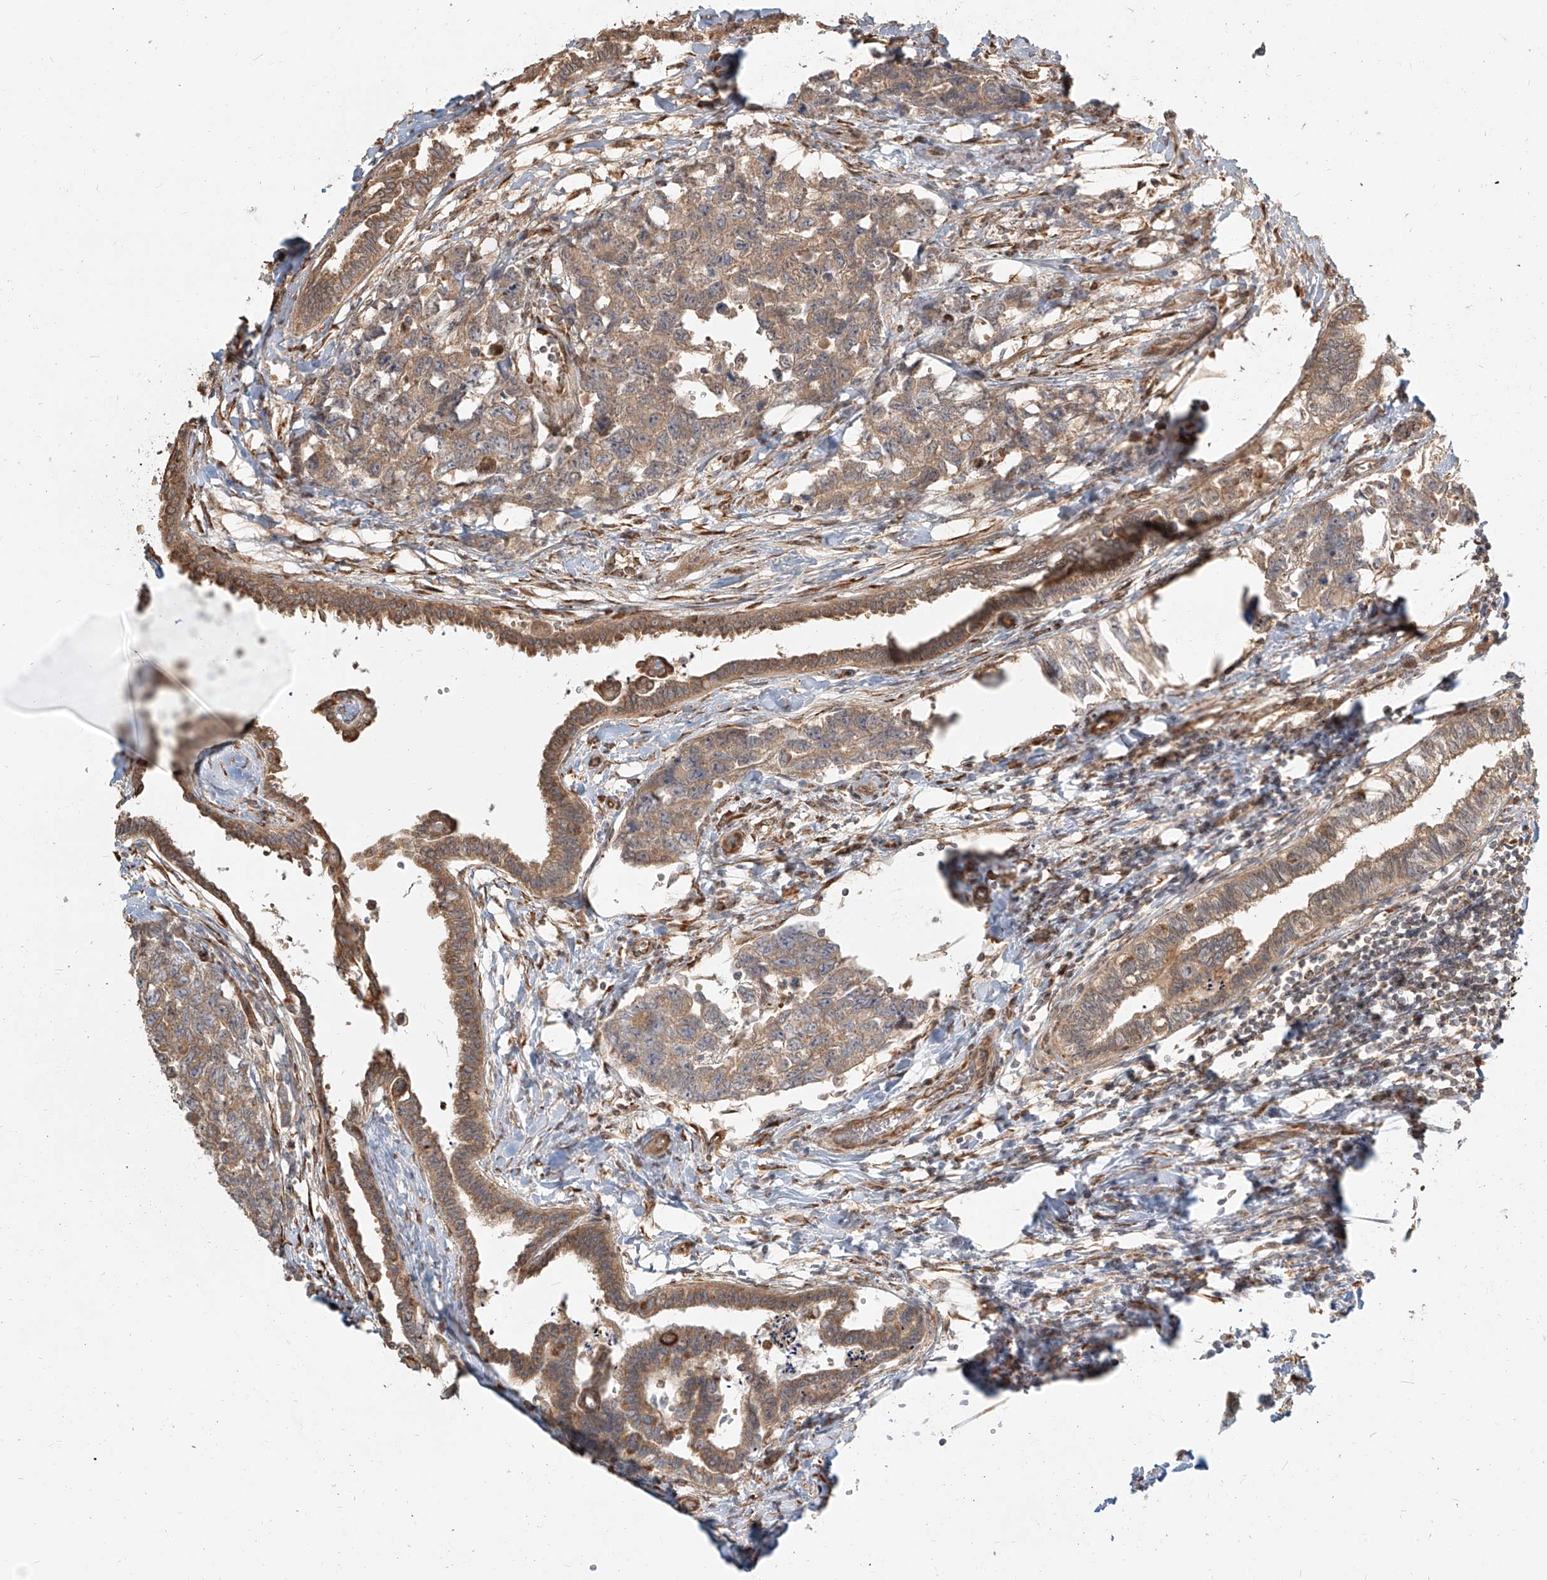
{"staining": {"intensity": "moderate", "quantity": ">75%", "location": "cytoplasmic/membranous"}, "tissue": "testis cancer", "cell_type": "Tumor cells", "image_type": "cancer", "snomed": [{"axis": "morphology", "description": "Carcinoma, Embryonal, NOS"}, {"axis": "topography", "description": "Testis"}], "caption": "The immunohistochemical stain highlights moderate cytoplasmic/membranous positivity in tumor cells of embryonal carcinoma (testis) tissue.", "gene": "UBE2K", "patient": {"sex": "male", "age": 31}}